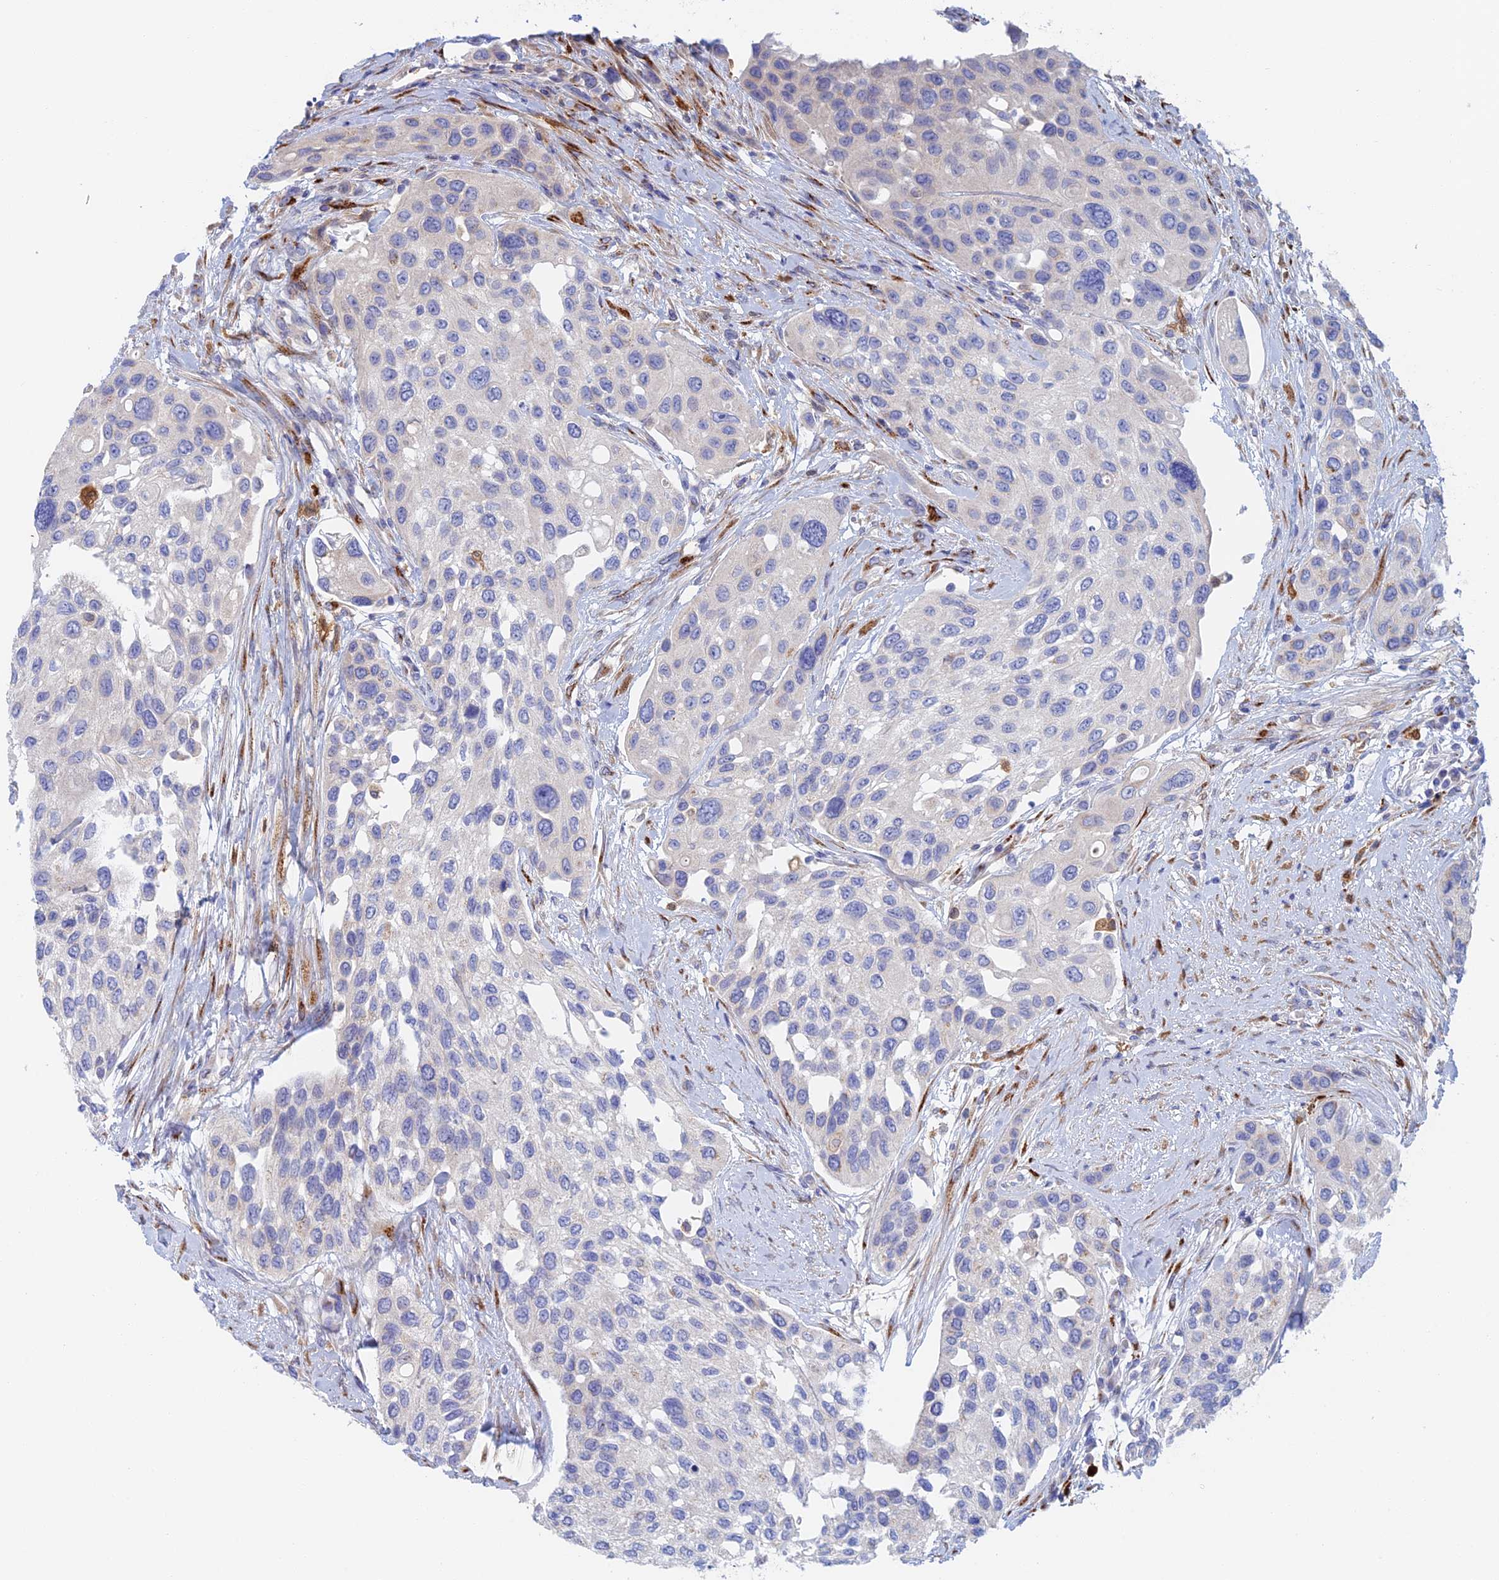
{"staining": {"intensity": "negative", "quantity": "none", "location": "none"}, "tissue": "urothelial cancer", "cell_type": "Tumor cells", "image_type": "cancer", "snomed": [{"axis": "morphology", "description": "Normal tissue, NOS"}, {"axis": "morphology", "description": "Urothelial carcinoma, High grade"}, {"axis": "topography", "description": "Vascular tissue"}, {"axis": "topography", "description": "Urinary bladder"}], "caption": "An image of urothelial cancer stained for a protein exhibits no brown staining in tumor cells. (DAB immunohistochemistry (IHC) with hematoxylin counter stain).", "gene": "SLC24A3", "patient": {"sex": "female", "age": 56}}